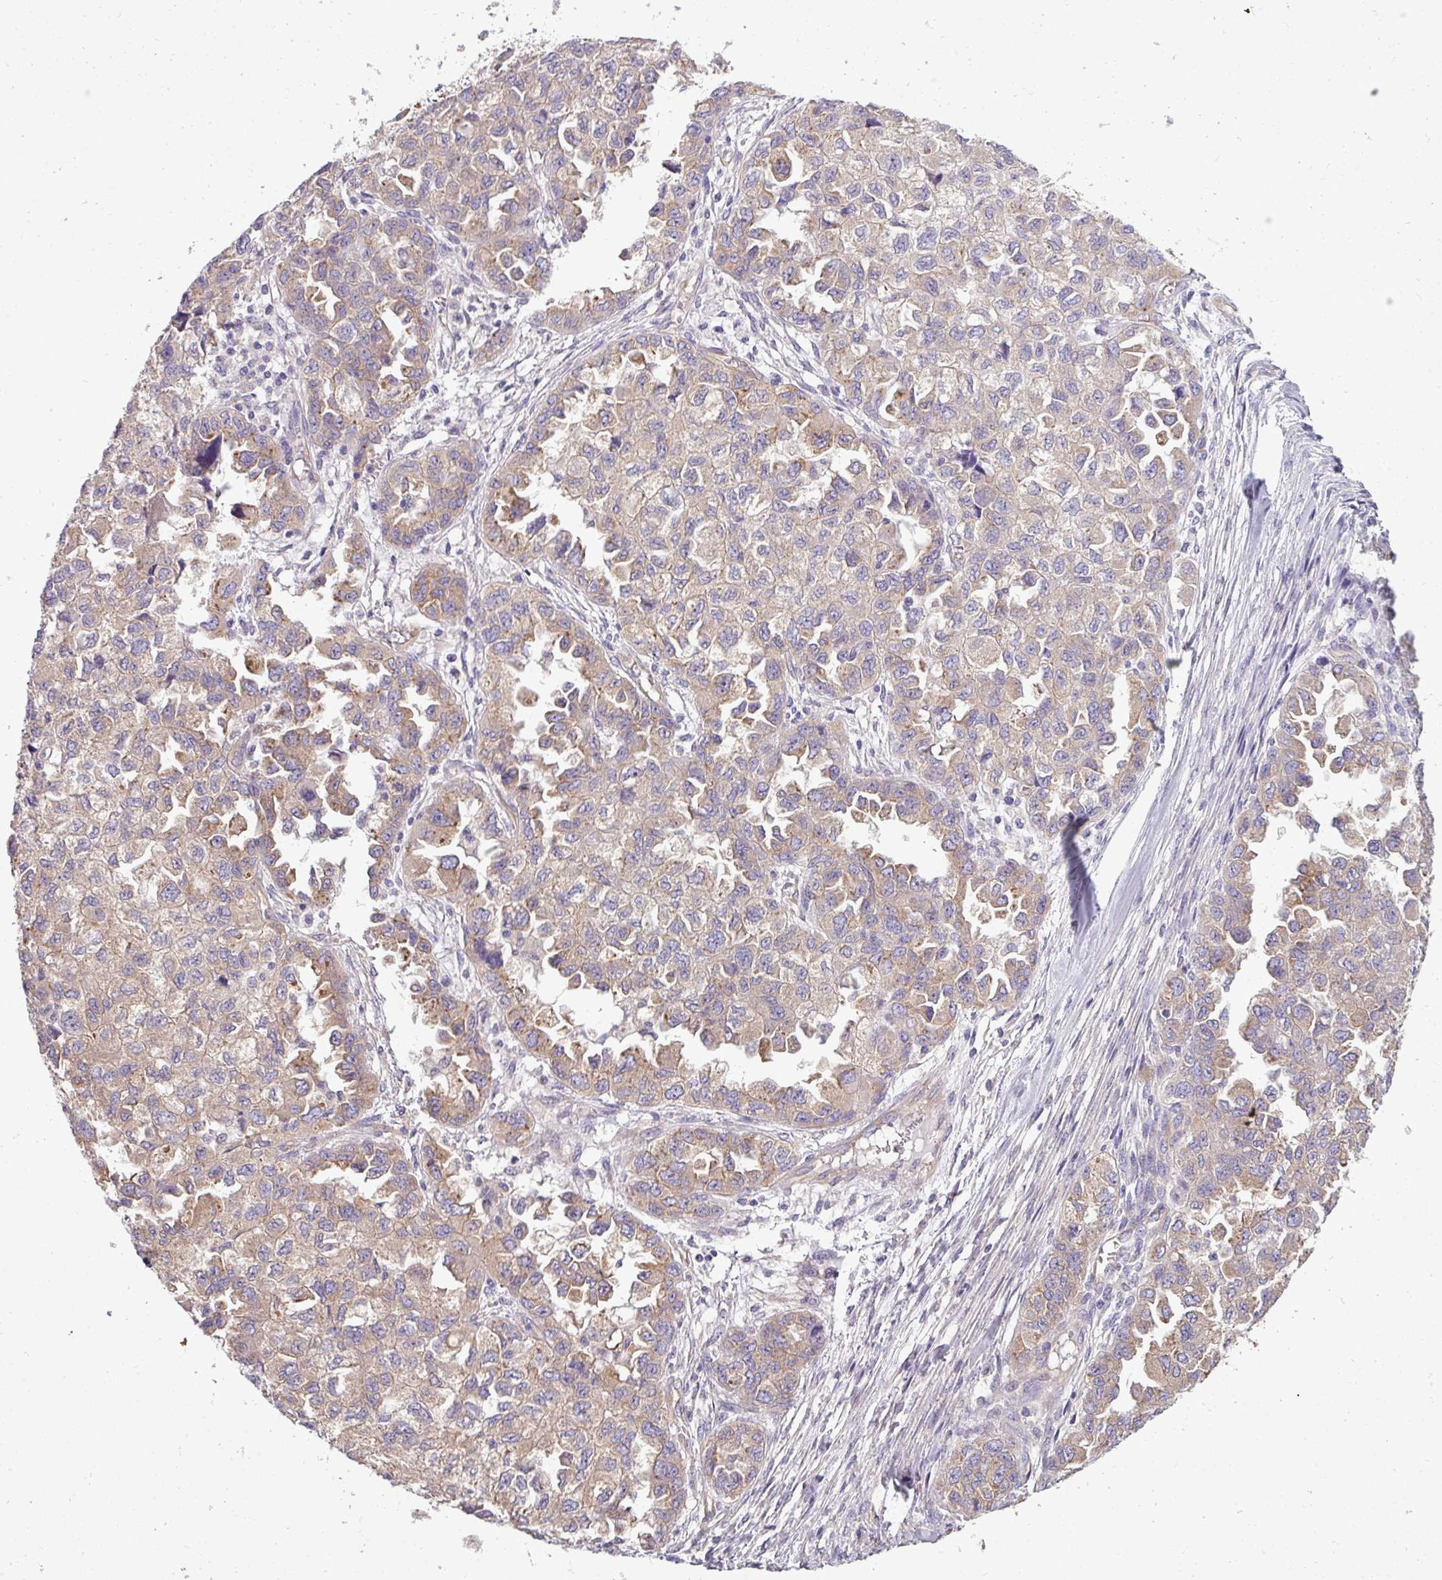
{"staining": {"intensity": "weak", "quantity": "25%-75%", "location": "cytoplasmic/membranous"}, "tissue": "ovarian cancer", "cell_type": "Tumor cells", "image_type": "cancer", "snomed": [{"axis": "morphology", "description": "Cystadenocarcinoma, serous, NOS"}, {"axis": "topography", "description": "Ovary"}], "caption": "Ovarian serous cystadenocarcinoma stained with immunohistochemistry (IHC) shows weak cytoplasmic/membranous positivity in about 25%-75% of tumor cells. The staining was performed using DAB (3,3'-diaminobenzidine), with brown indicating positive protein expression. Nuclei are stained blue with hematoxylin.", "gene": "DNAAF9", "patient": {"sex": "female", "age": 84}}